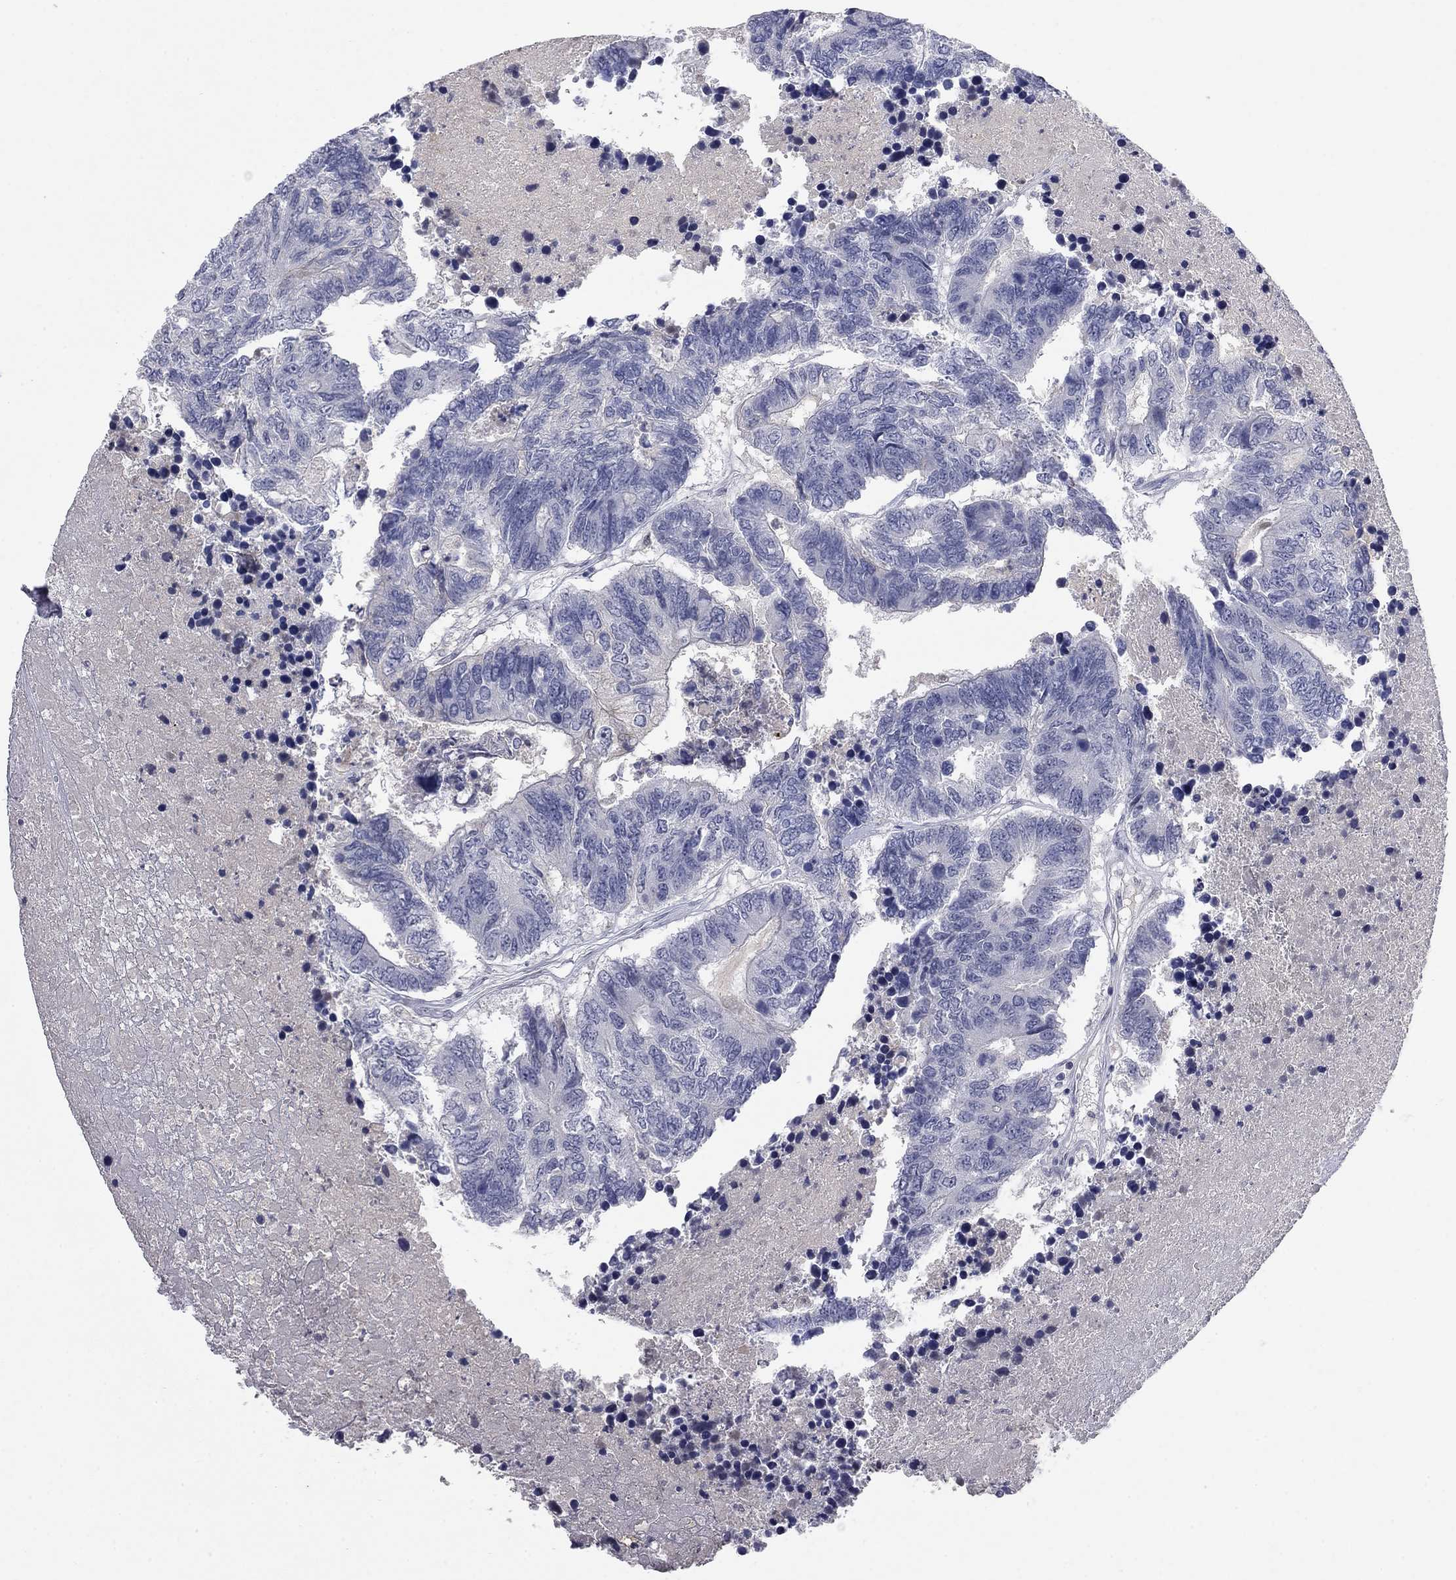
{"staining": {"intensity": "negative", "quantity": "none", "location": "none"}, "tissue": "colorectal cancer", "cell_type": "Tumor cells", "image_type": "cancer", "snomed": [{"axis": "morphology", "description": "Adenocarcinoma, NOS"}, {"axis": "topography", "description": "Colon"}], "caption": "DAB immunohistochemical staining of human colorectal cancer (adenocarcinoma) shows no significant staining in tumor cells.", "gene": "SLC51A", "patient": {"sex": "female", "age": 48}}